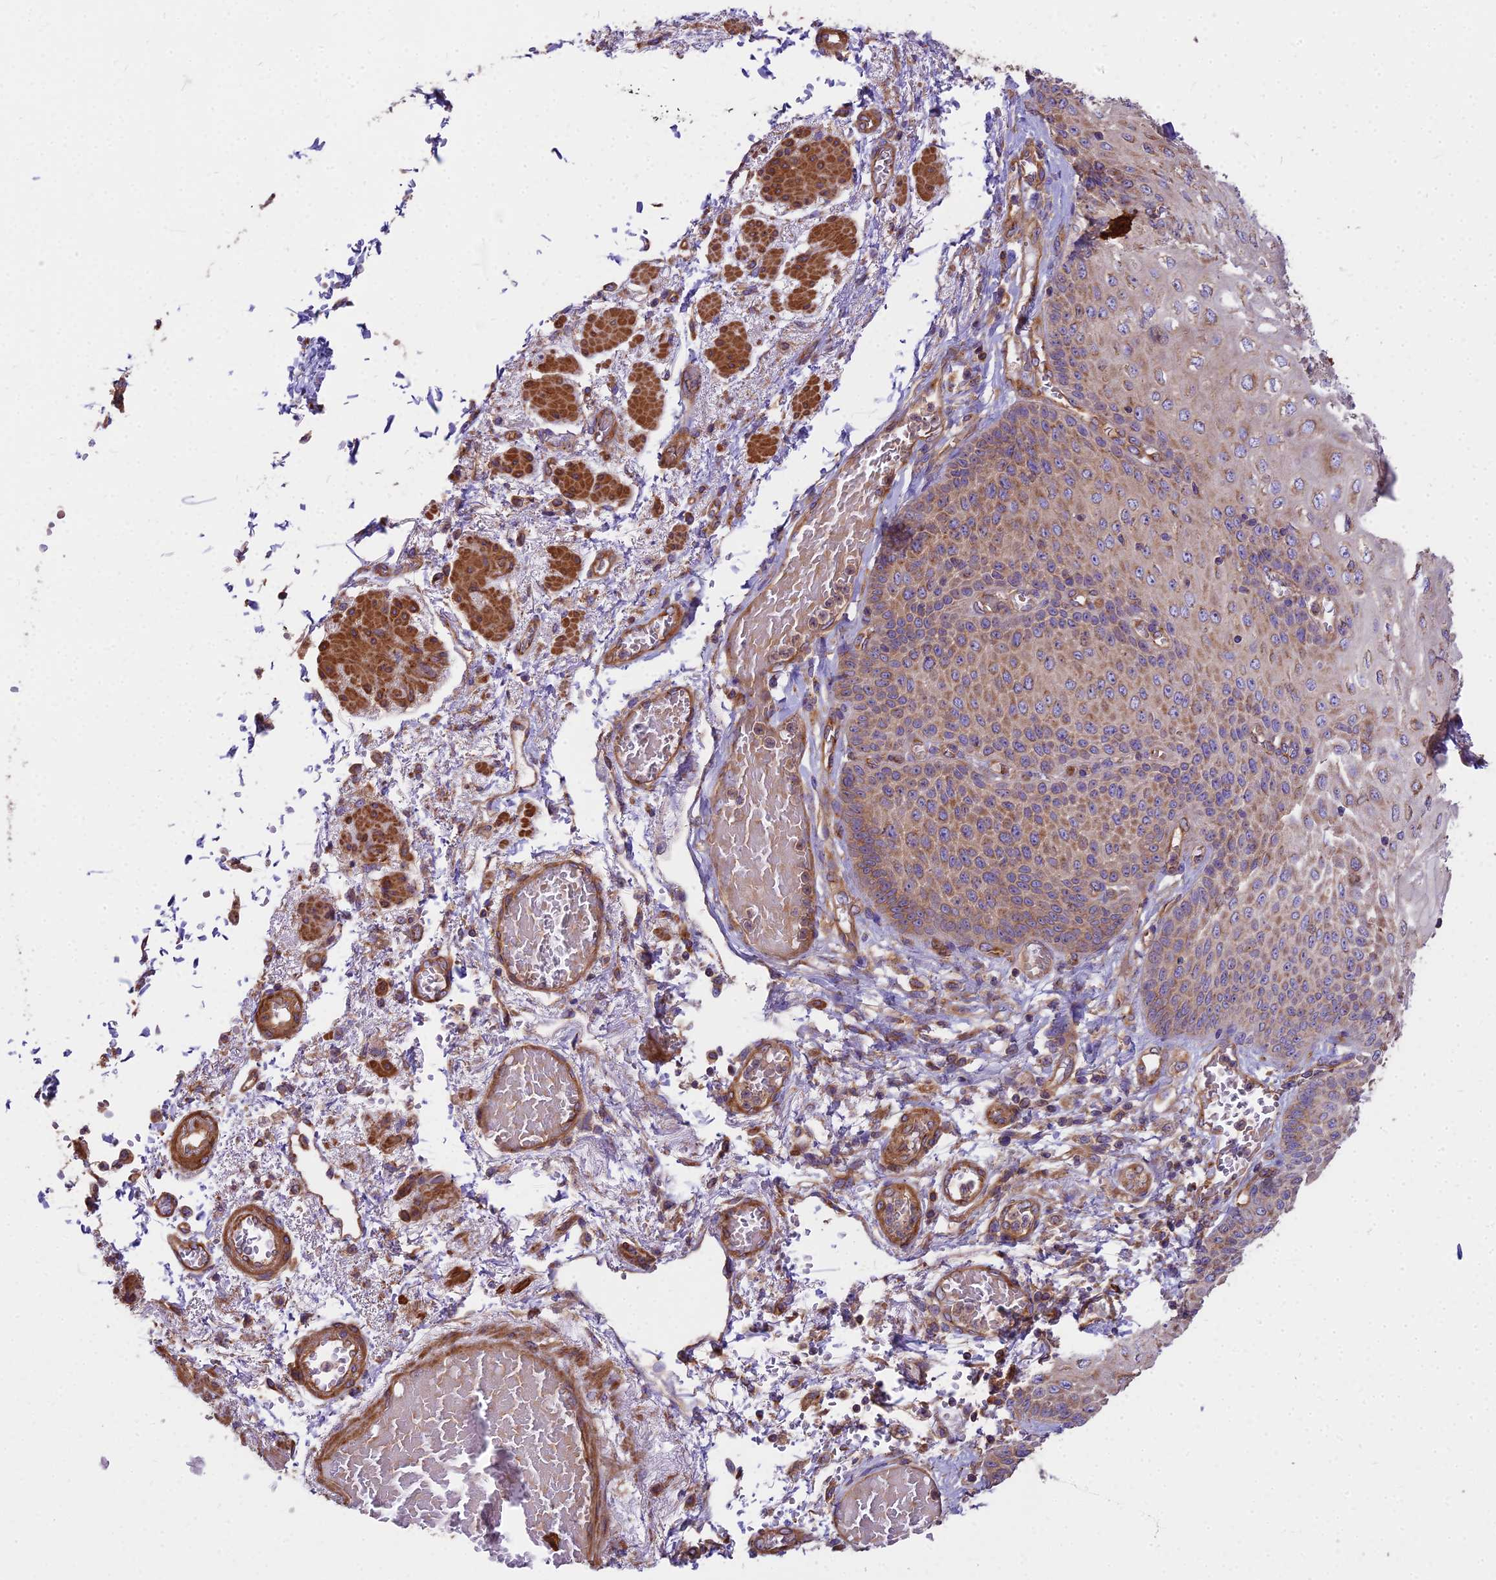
{"staining": {"intensity": "moderate", "quantity": ">75%", "location": "cytoplasmic/membranous"}, "tissue": "esophagus", "cell_type": "Squamous epithelial cells", "image_type": "normal", "snomed": [{"axis": "morphology", "description": "Normal tissue, NOS"}, {"axis": "topography", "description": "Esophagus"}], "caption": "Protein expression analysis of normal human esophagus reveals moderate cytoplasmic/membranous staining in about >75% of squamous epithelial cells. The staining was performed using DAB (3,3'-diaminobenzidine) to visualize the protein expression in brown, while the nuclei were stained in blue with hematoxylin (Magnification: 20x).", "gene": "DCTN3", "patient": {"sex": "male", "age": 81}}